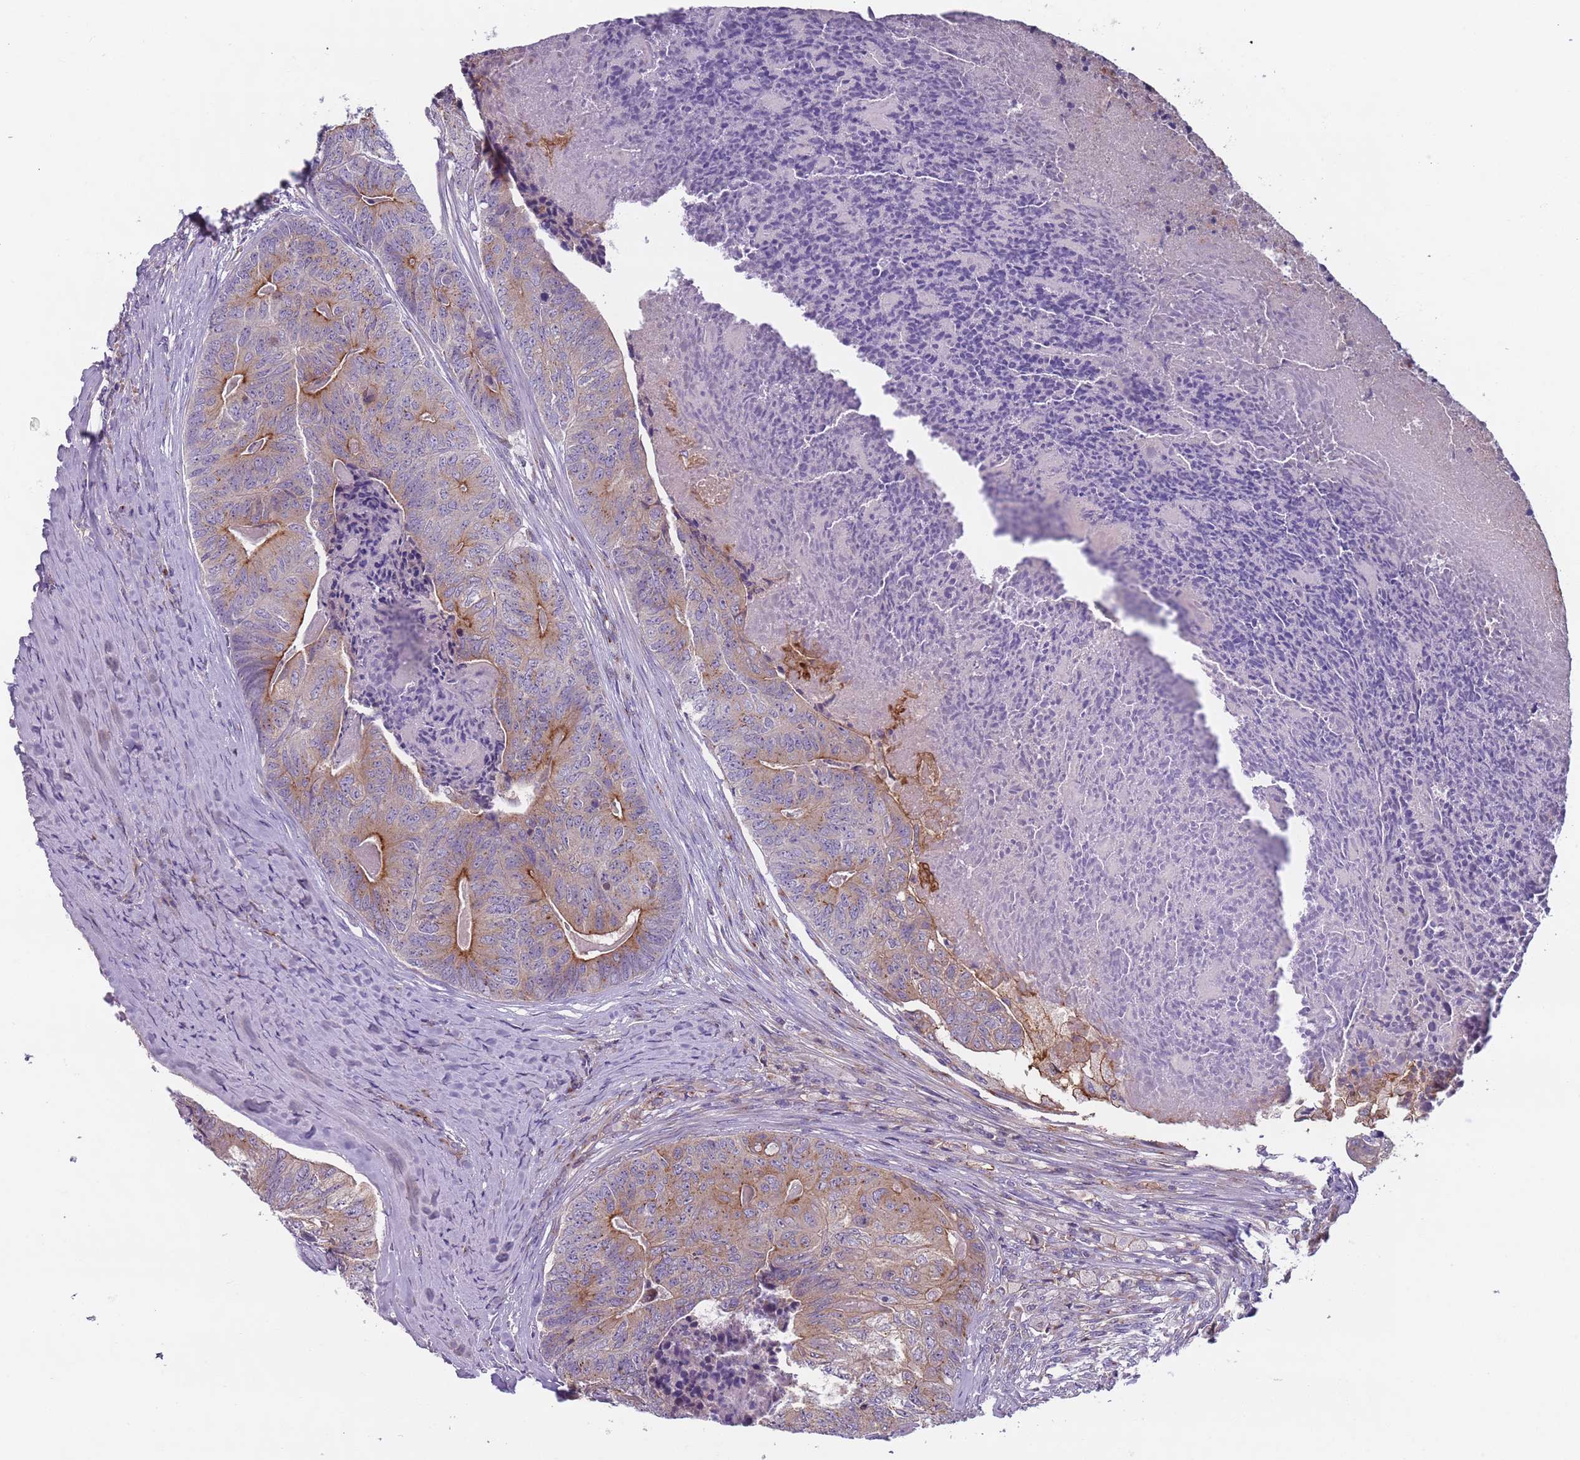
{"staining": {"intensity": "moderate", "quantity": "<25%", "location": "cytoplasmic/membranous"}, "tissue": "colorectal cancer", "cell_type": "Tumor cells", "image_type": "cancer", "snomed": [{"axis": "morphology", "description": "Adenocarcinoma, NOS"}, {"axis": "topography", "description": "Colon"}], "caption": "An immunohistochemistry histopathology image of tumor tissue is shown. Protein staining in brown highlights moderate cytoplasmic/membranous positivity in colorectal cancer within tumor cells. The staining was performed using DAB (3,3'-diaminobenzidine), with brown indicating positive protein expression. Nuclei are stained blue with hematoxylin.", "gene": "AKTIP", "patient": {"sex": "female", "age": 67}}